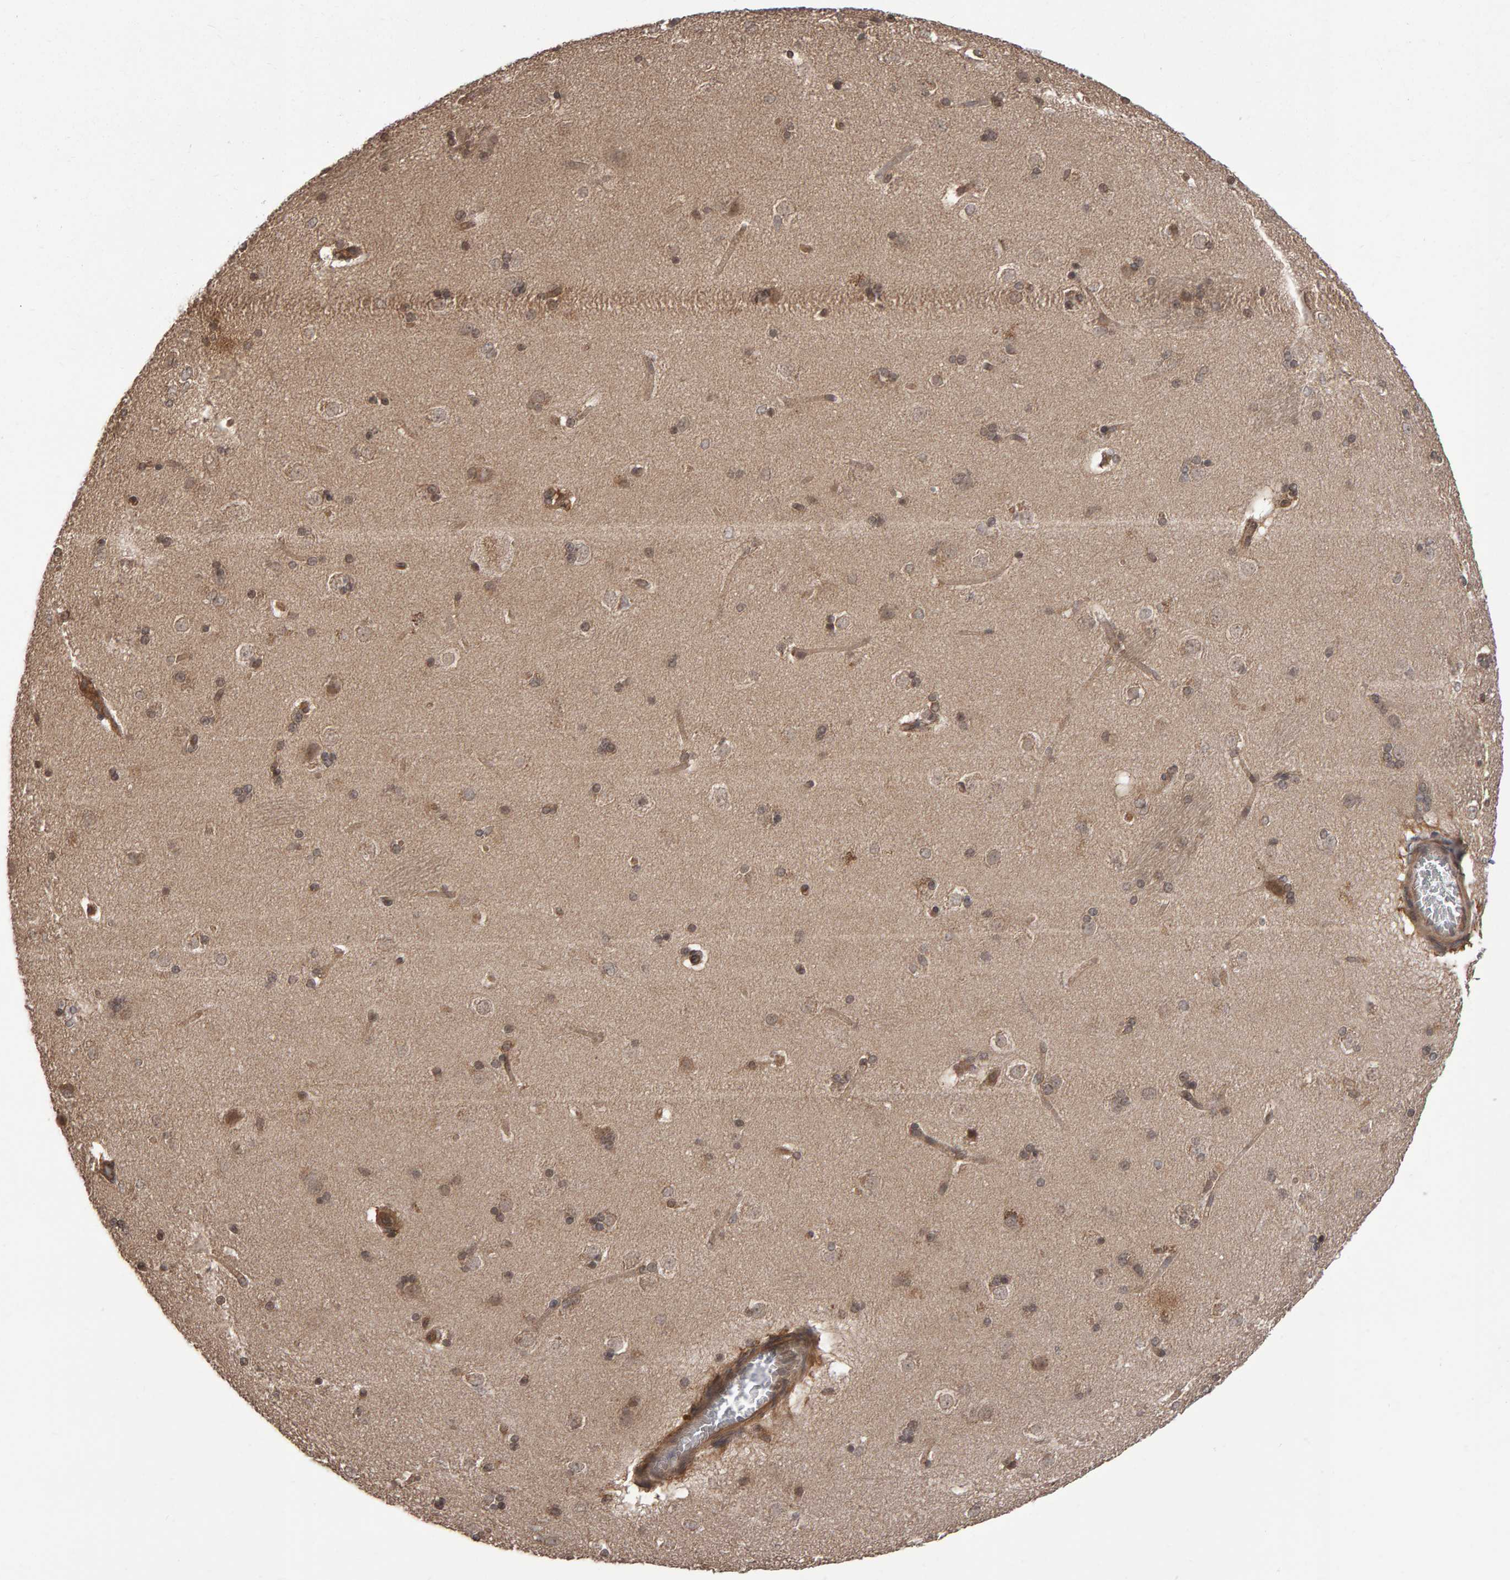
{"staining": {"intensity": "weak", "quantity": "25%-75%", "location": "cytoplasmic/membranous,nuclear"}, "tissue": "caudate", "cell_type": "Glial cells", "image_type": "normal", "snomed": [{"axis": "morphology", "description": "Normal tissue, NOS"}, {"axis": "topography", "description": "Lateral ventricle wall"}], "caption": "A high-resolution image shows IHC staining of unremarkable caudate, which displays weak cytoplasmic/membranous,nuclear staining in about 25%-75% of glial cells.", "gene": "SCRIB", "patient": {"sex": "female", "age": 19}}